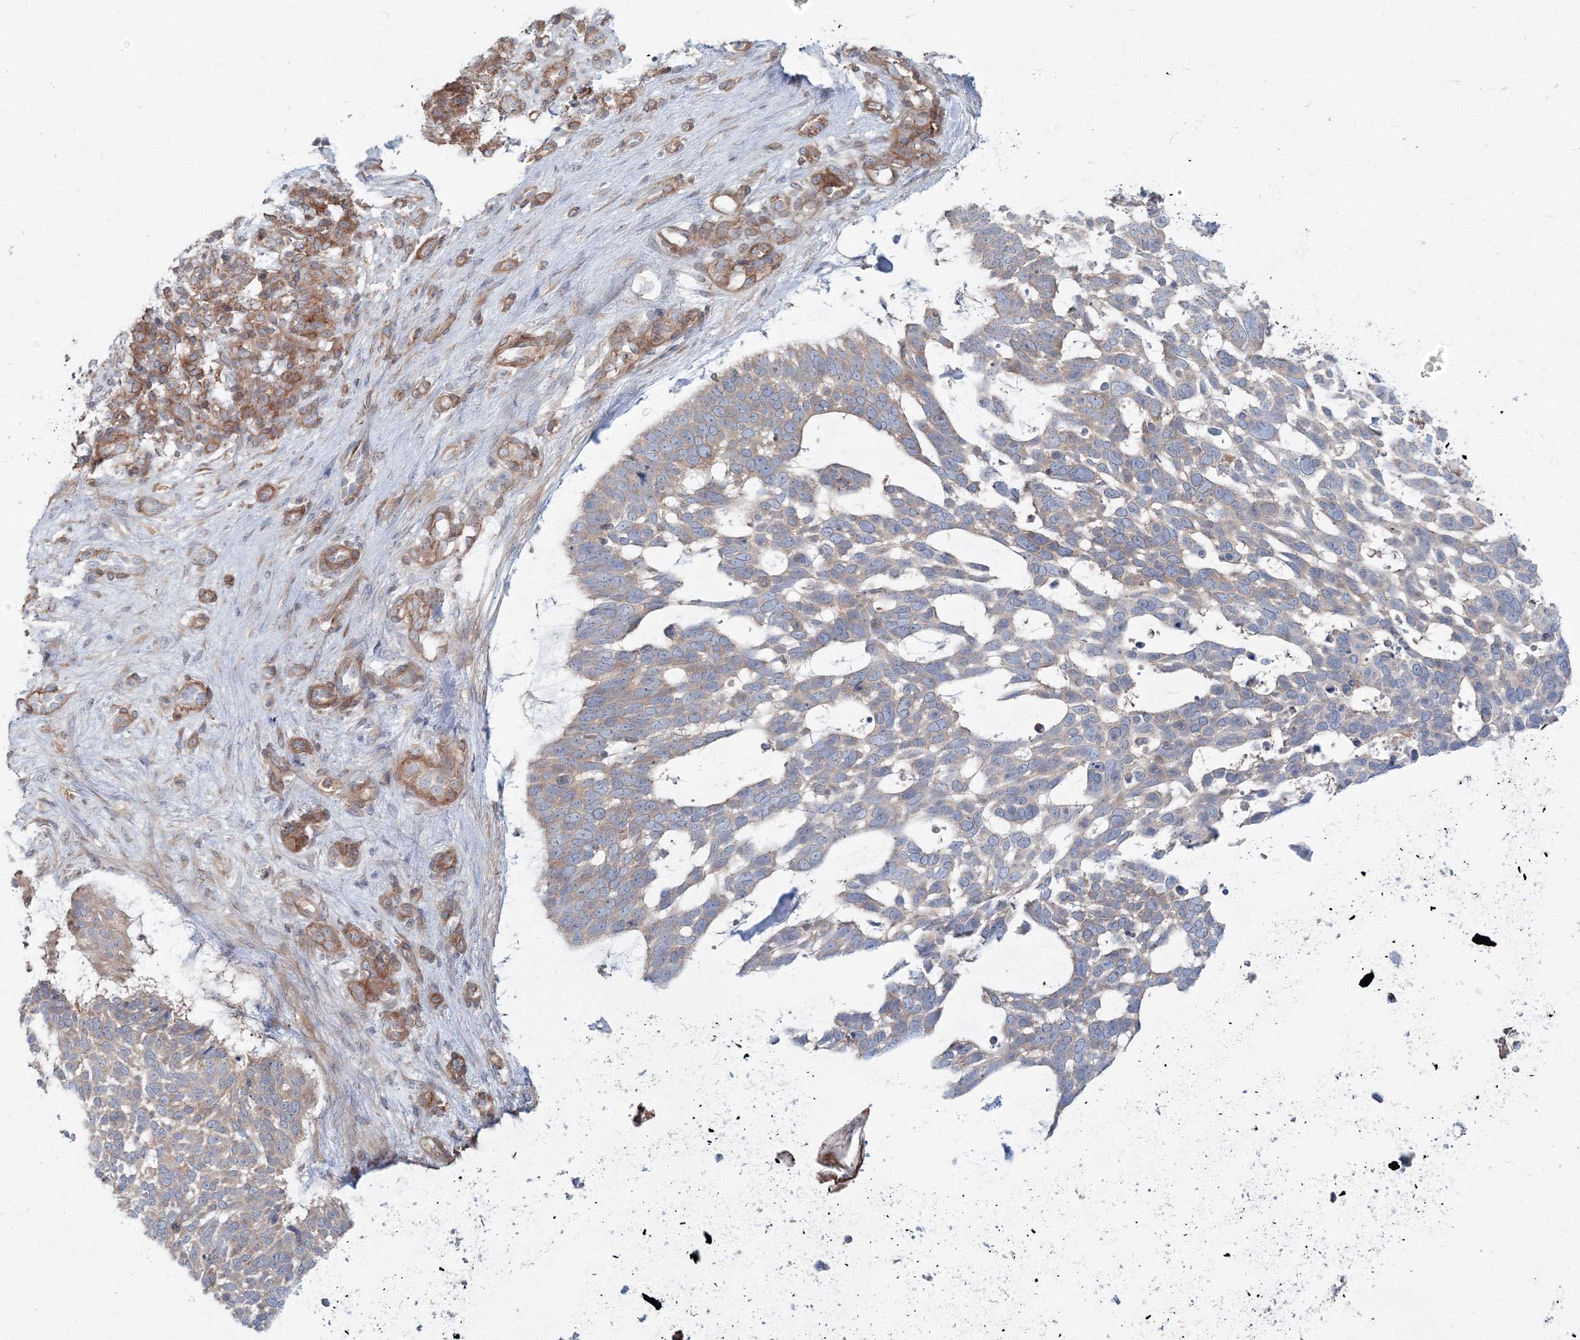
{"staining": {"intensity": "weak", "quantity": "<25%", "location": "cytoplasmic/membranous"}, "tissue": "skin cancer", "cell_type": "Tumor cells", "image_type": "cancer", "snomed": [{"axis": "morphology", "description": "Basal cell carcinoma"}, {"axis": "topography", "description": "Skin"}], "caption": "There is no significant positivity in tumor cells of basal cell carcinoma (skin). (Brightfield microscopy of DAB (3,3'-diaminobenzidine) immunohistochemistry at high magnification).", "gene": "SH3PXD2A", "patient": {"sex": "male", "age": 88}}